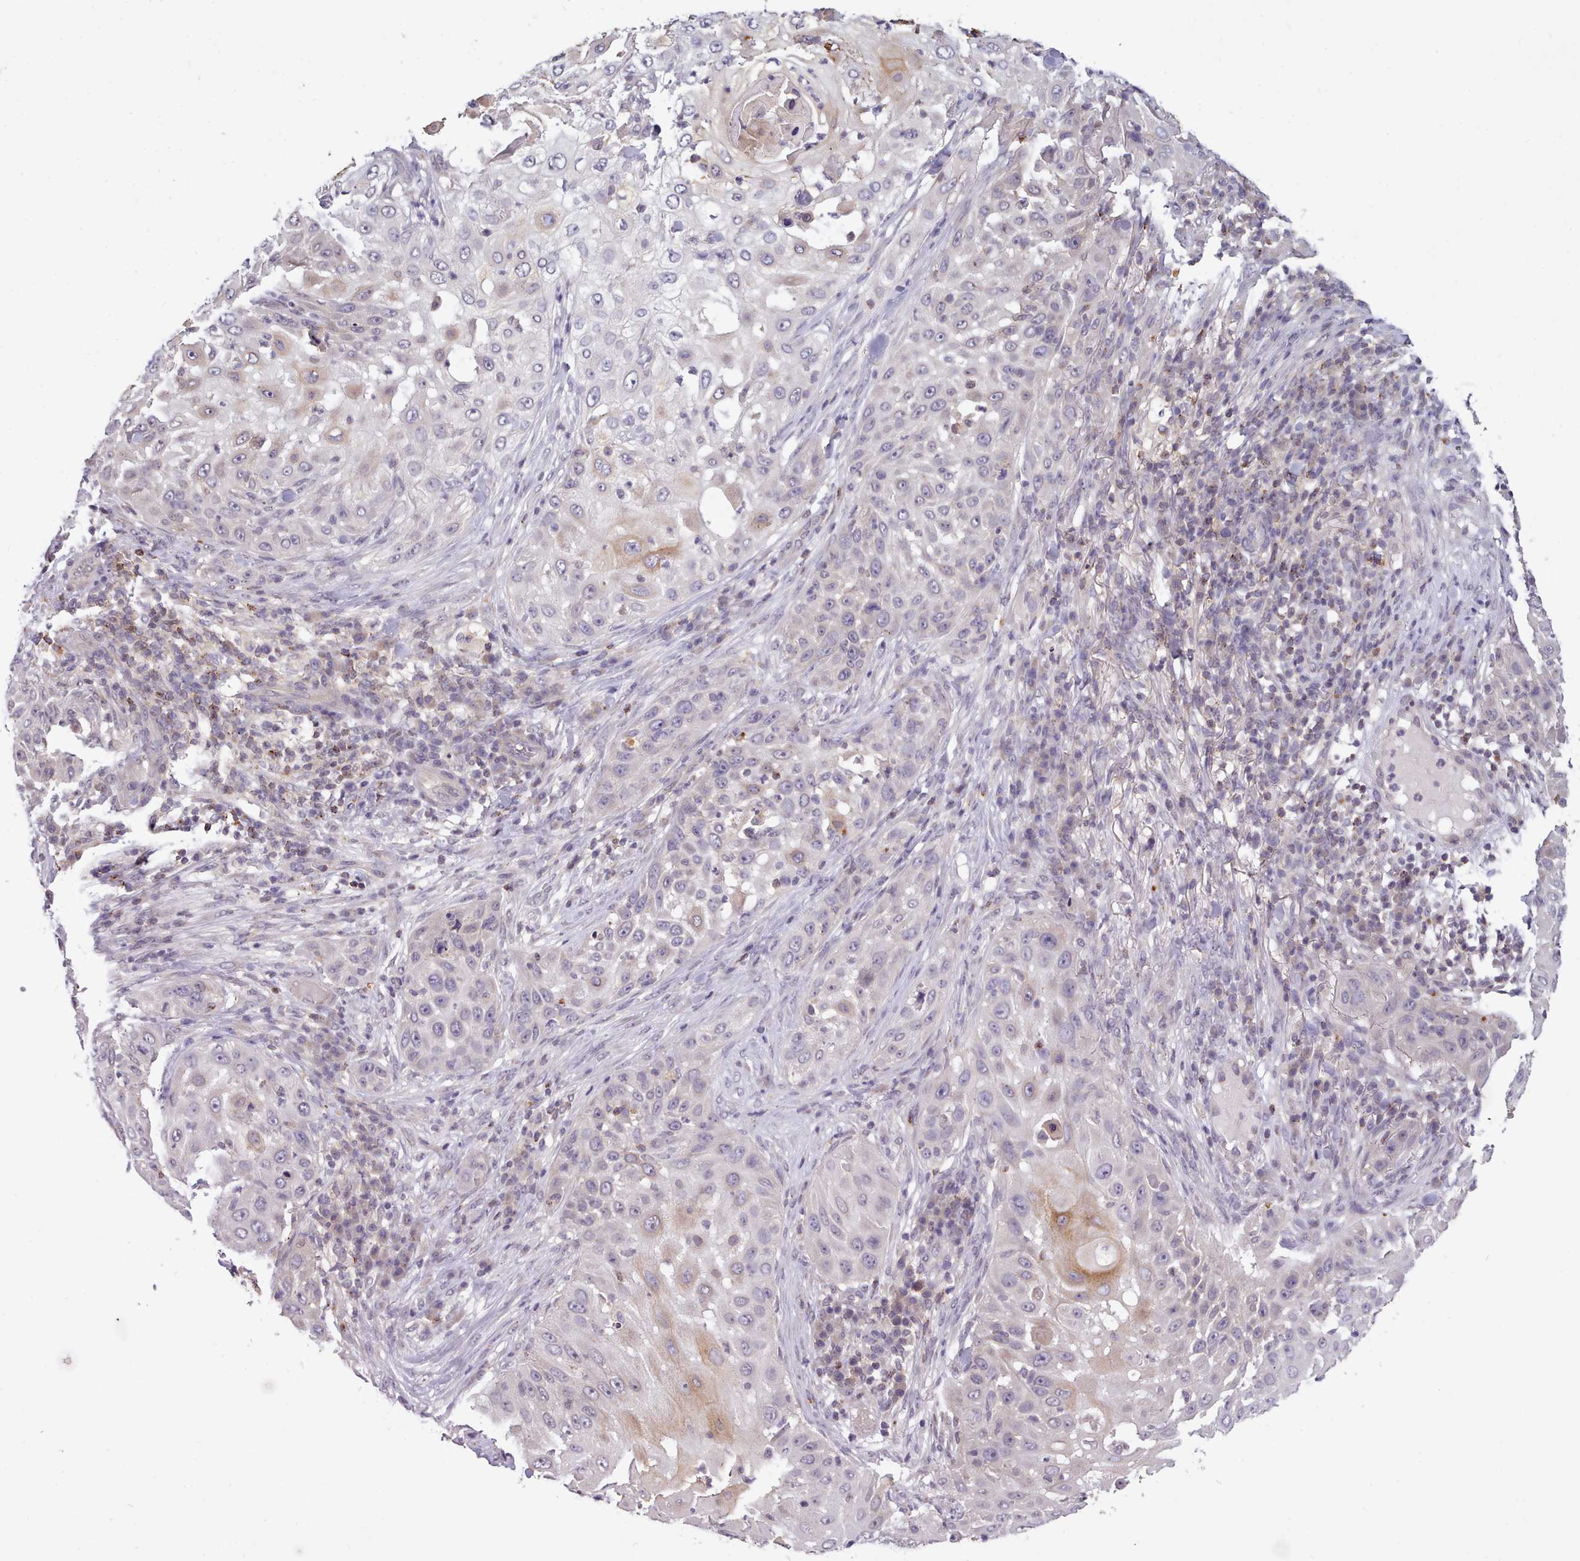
{"staining": {"intensity": "weak", "quantity": "<25%", "location": "cytoplasmic/membranous"}, "tissue": "skin cancer", "cell_type": "Tumor cells", "image_type": "cancer", "snomed": [{"axis": "morphology", "description": "Squamous cell carcinoma, NOS"}, {"axis": "topography", "description": "Skin"}], "caption": "High power microscopy histopathology image of an immunohistochemistry image of skin squamous cell carcinoma, revealing no significant staining in tumor cells. The staining was performed using DAB to visualize the protein expression in brown, while the nuclei were stained in blue with hematoxylin (Magnification: 20x).", "gene": "ARL17A", "patient": {"sex": "female", "age": 44}}